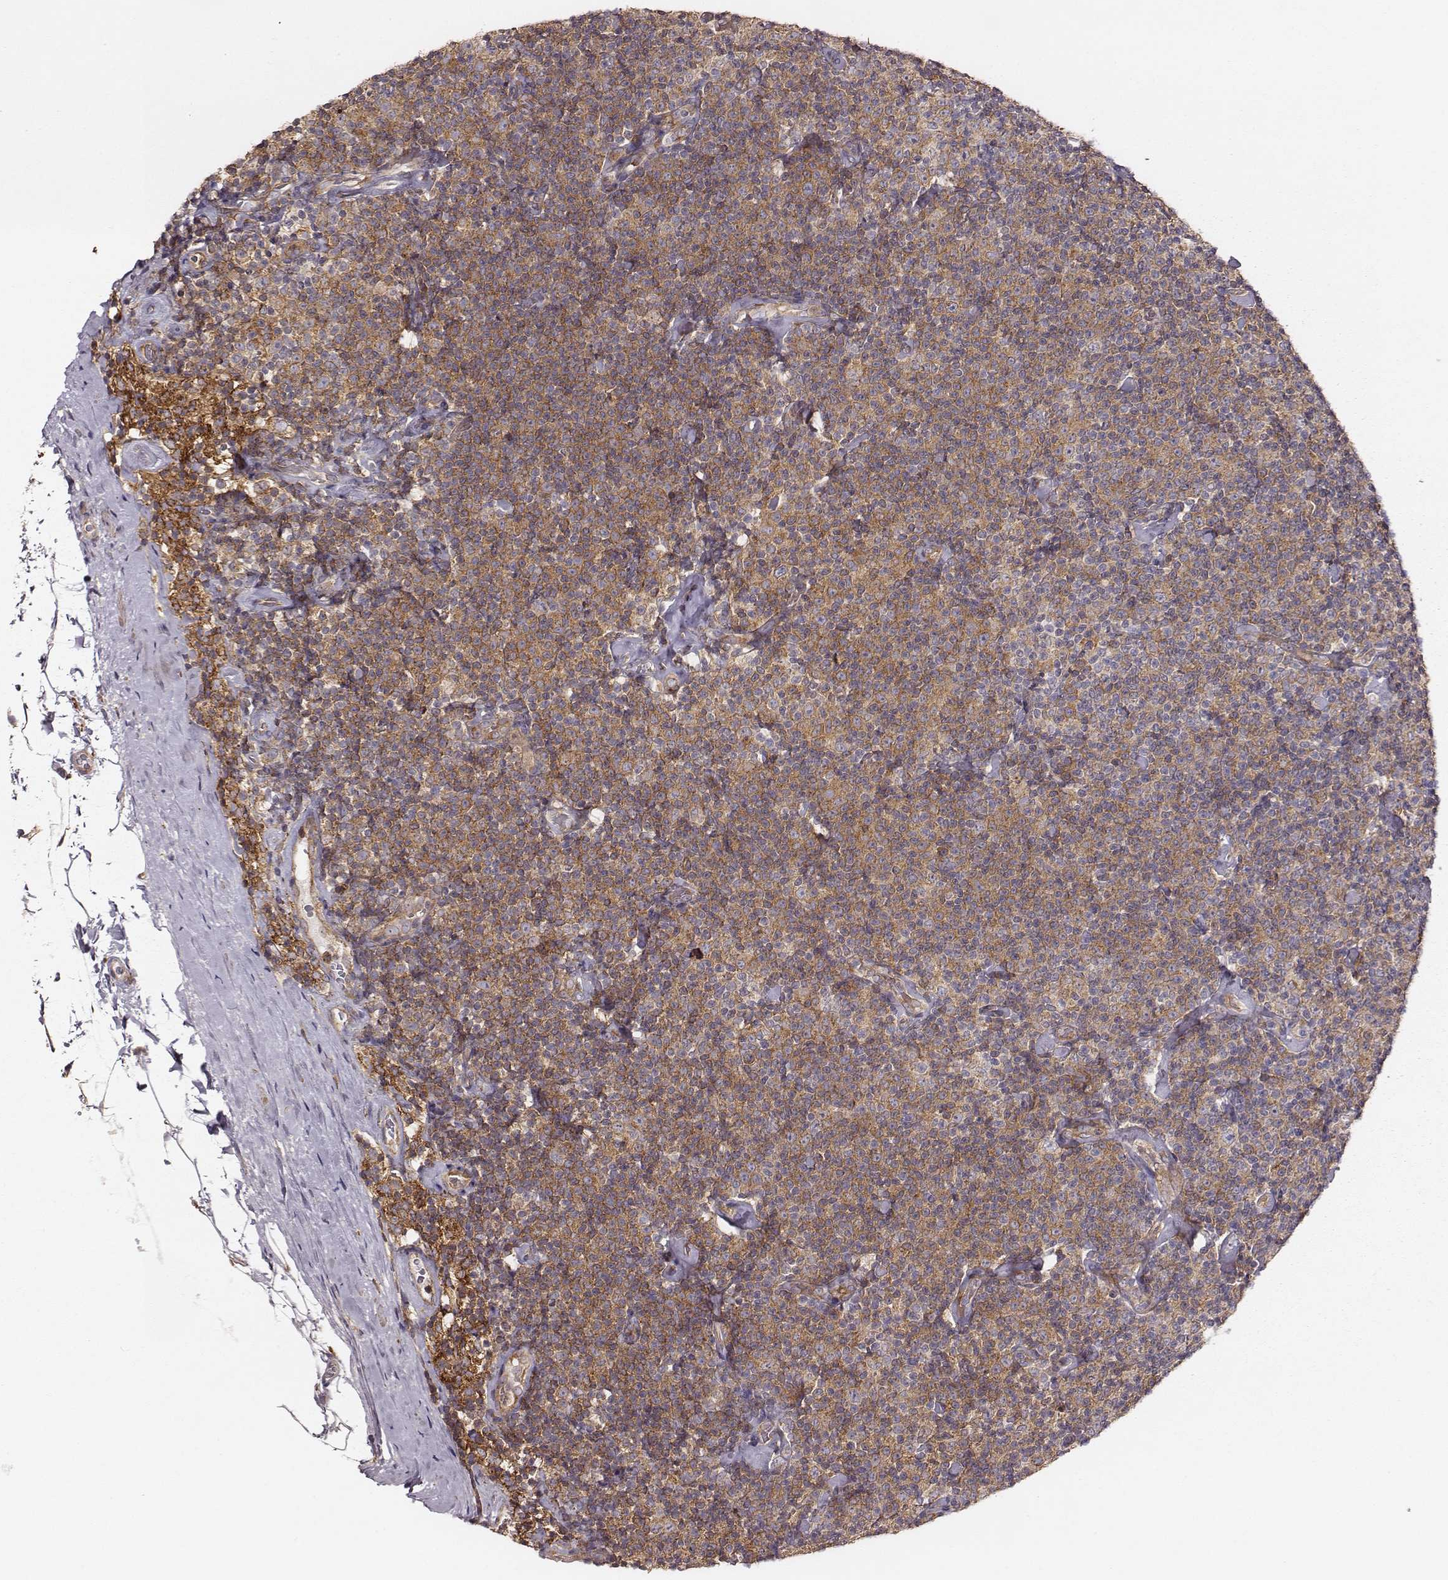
{"staining": {"intensity": "moderate", "quantity": "25%-75%", "location": "cytoplasmic/membranous"}, "tissue": "lymphoma", "cell_type": "Tumor cells", "image_type": "cancer", "snomed": [{"axis": "morphology", "description": "Malignant lymphoma, non-Hodgkin's type, Low grade"}, {"axis": "topography", "description": "Lymph node"}], "caption": "About 25%-75% of tumor cells in human low-grade malignant lymphoma, non-Hodgkin's type exhibit moderate cytoplasmic/membranous protein staining as visualized by brown immunohistochemical staining.", "gene": "VPS26A", "patient": {"sex": "male", "age": 81}}